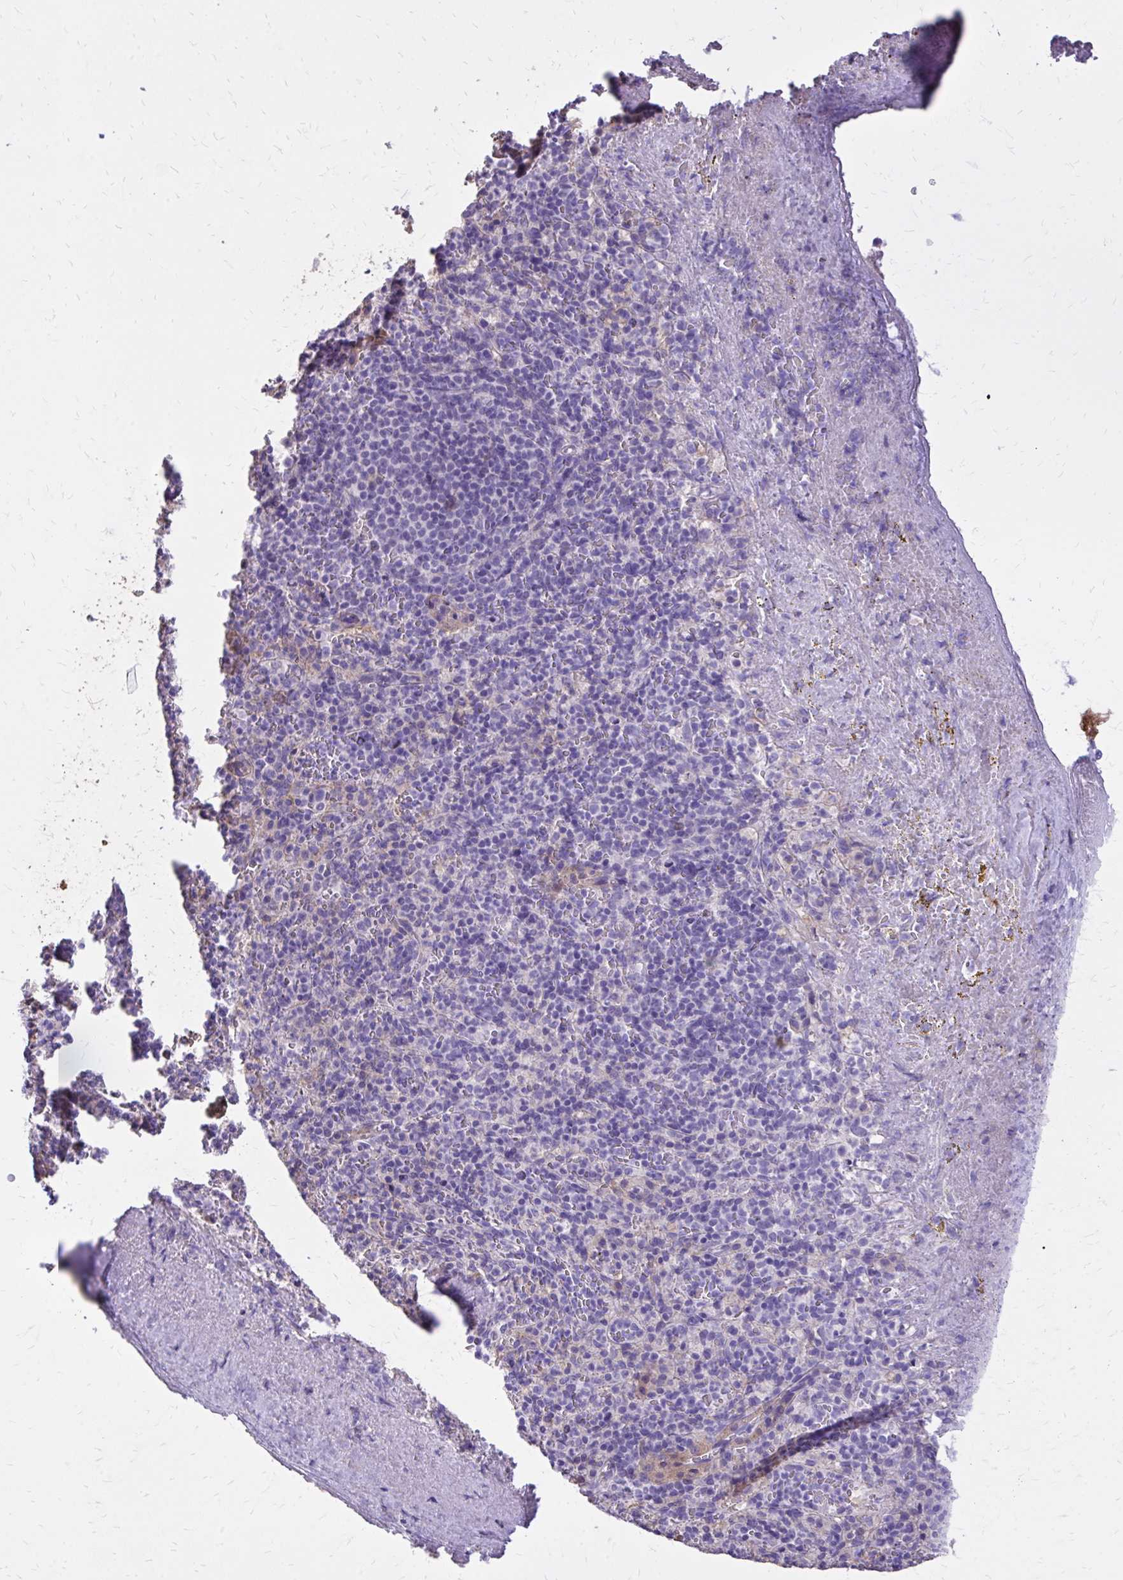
{"staining": {"intensity": "negative", "quantity": "none", "location": "none"}, "tissue": "spleen", "cell_type": "Cells in red pulp", "image_type": "normal", "snomed": [{"axis": "morphology", "description": "Normal tissue, NOS"}, {"axis": "topography", "description": "Spleen"}], "caption": "There is no significant staining in cells in red pulp of spleen.", "gene": "EPB41L1", "patient": {"sex": "female", "age": 74}}